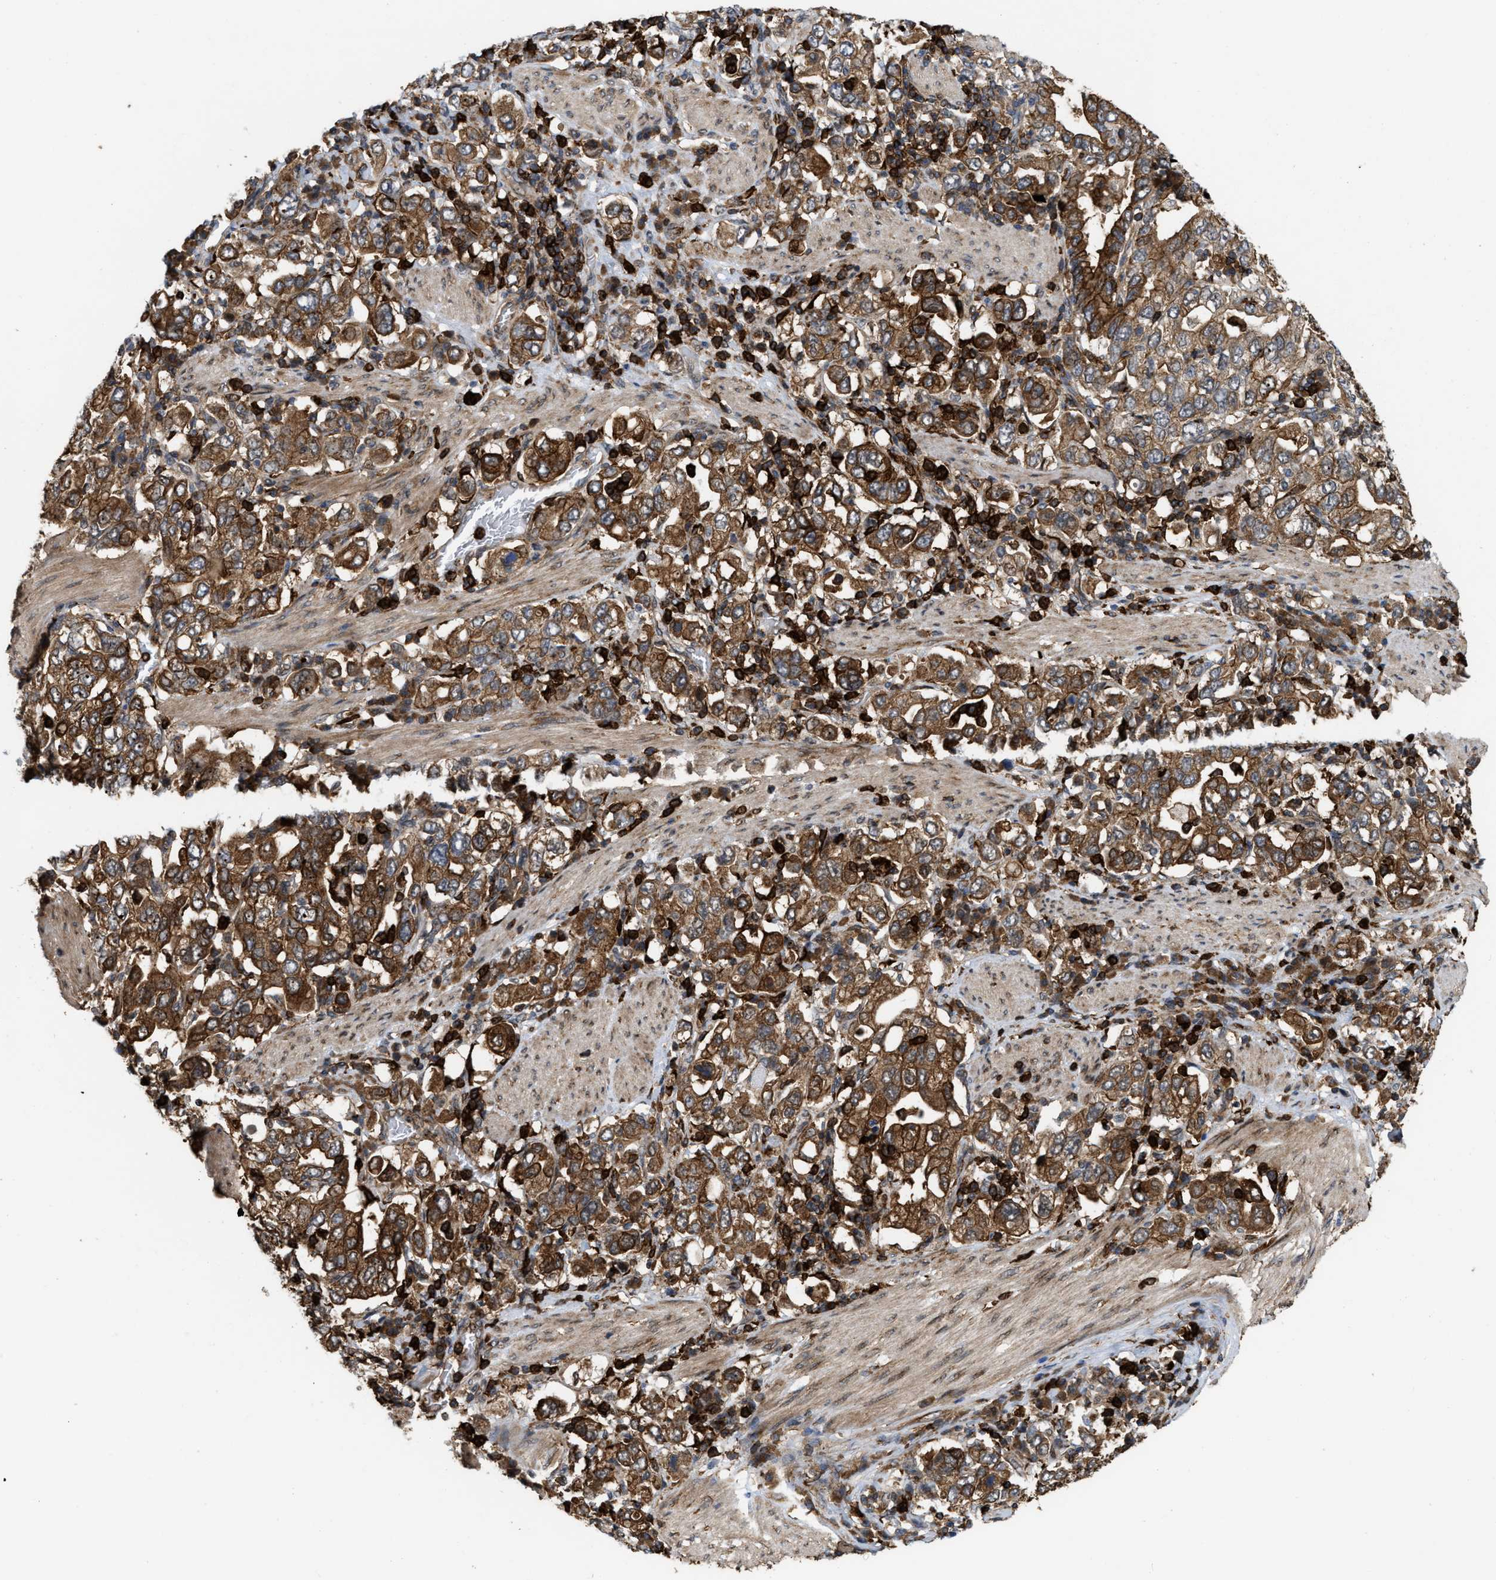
{"staining": {"intensity": "strong", "quantity": ">75%", "location": "cytoplasmic/membranous"}, "tissue": "stomach cancer", "cell_type": "Tumor cells", "image_type": "cancer", "snomed": [{"axis": "morphology", "description": "Adenocarcinoma, NOS"}, {"axis": "topography", "description": "Stomach, upper"}], "caption": "This image exhibits stomach adenocarcinoma stained with immunohistochemistry to label a protein in brown. The cytoplasmic/membranous of tumor cells show strong positivity for the protein. Nuclei are counter-stained blue.", "gene": "IQCE", "patient": {"sex": "male", "age": 62}}